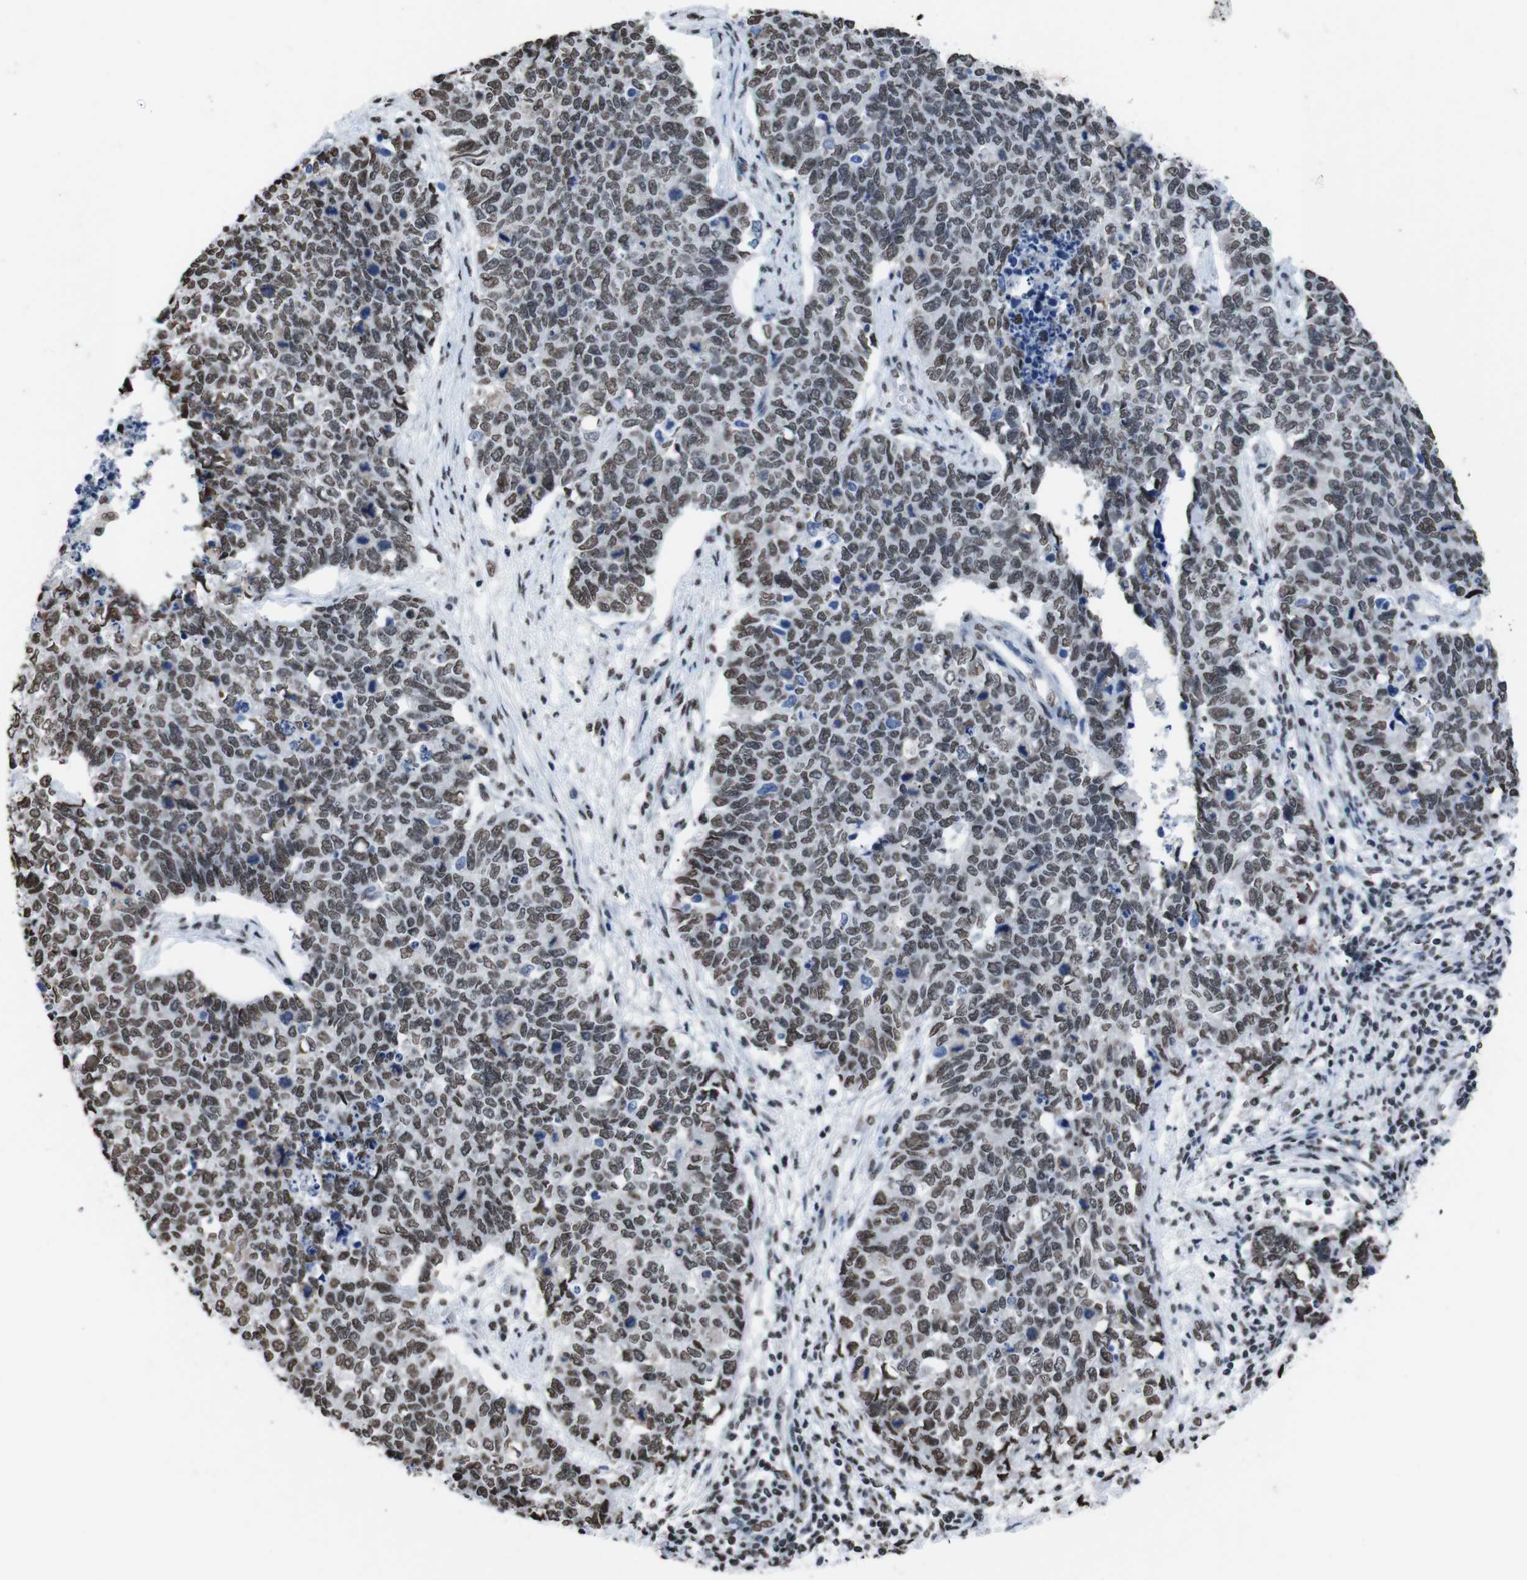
{"staining": {"intensity": "moderate", "quantity": ">75%", "location": "nuclear"}, "tissue": "cervical cancer", "cell_type": "Tumor cells", "image_type": "cancer", "snomed": [{"axis": "morphology", "description": "Squamous cell carcinoma, NOS"}, {"axis": "topography", "description": "Cervix"}], "caption": "The micrograph displays a brown stain indicating the presence of a protein in the nuclear of tumor cells in squamous cell carcinoma (cervical).", "gene": "PIP4P2", "patient": {"sex": "female", "age": 63}}